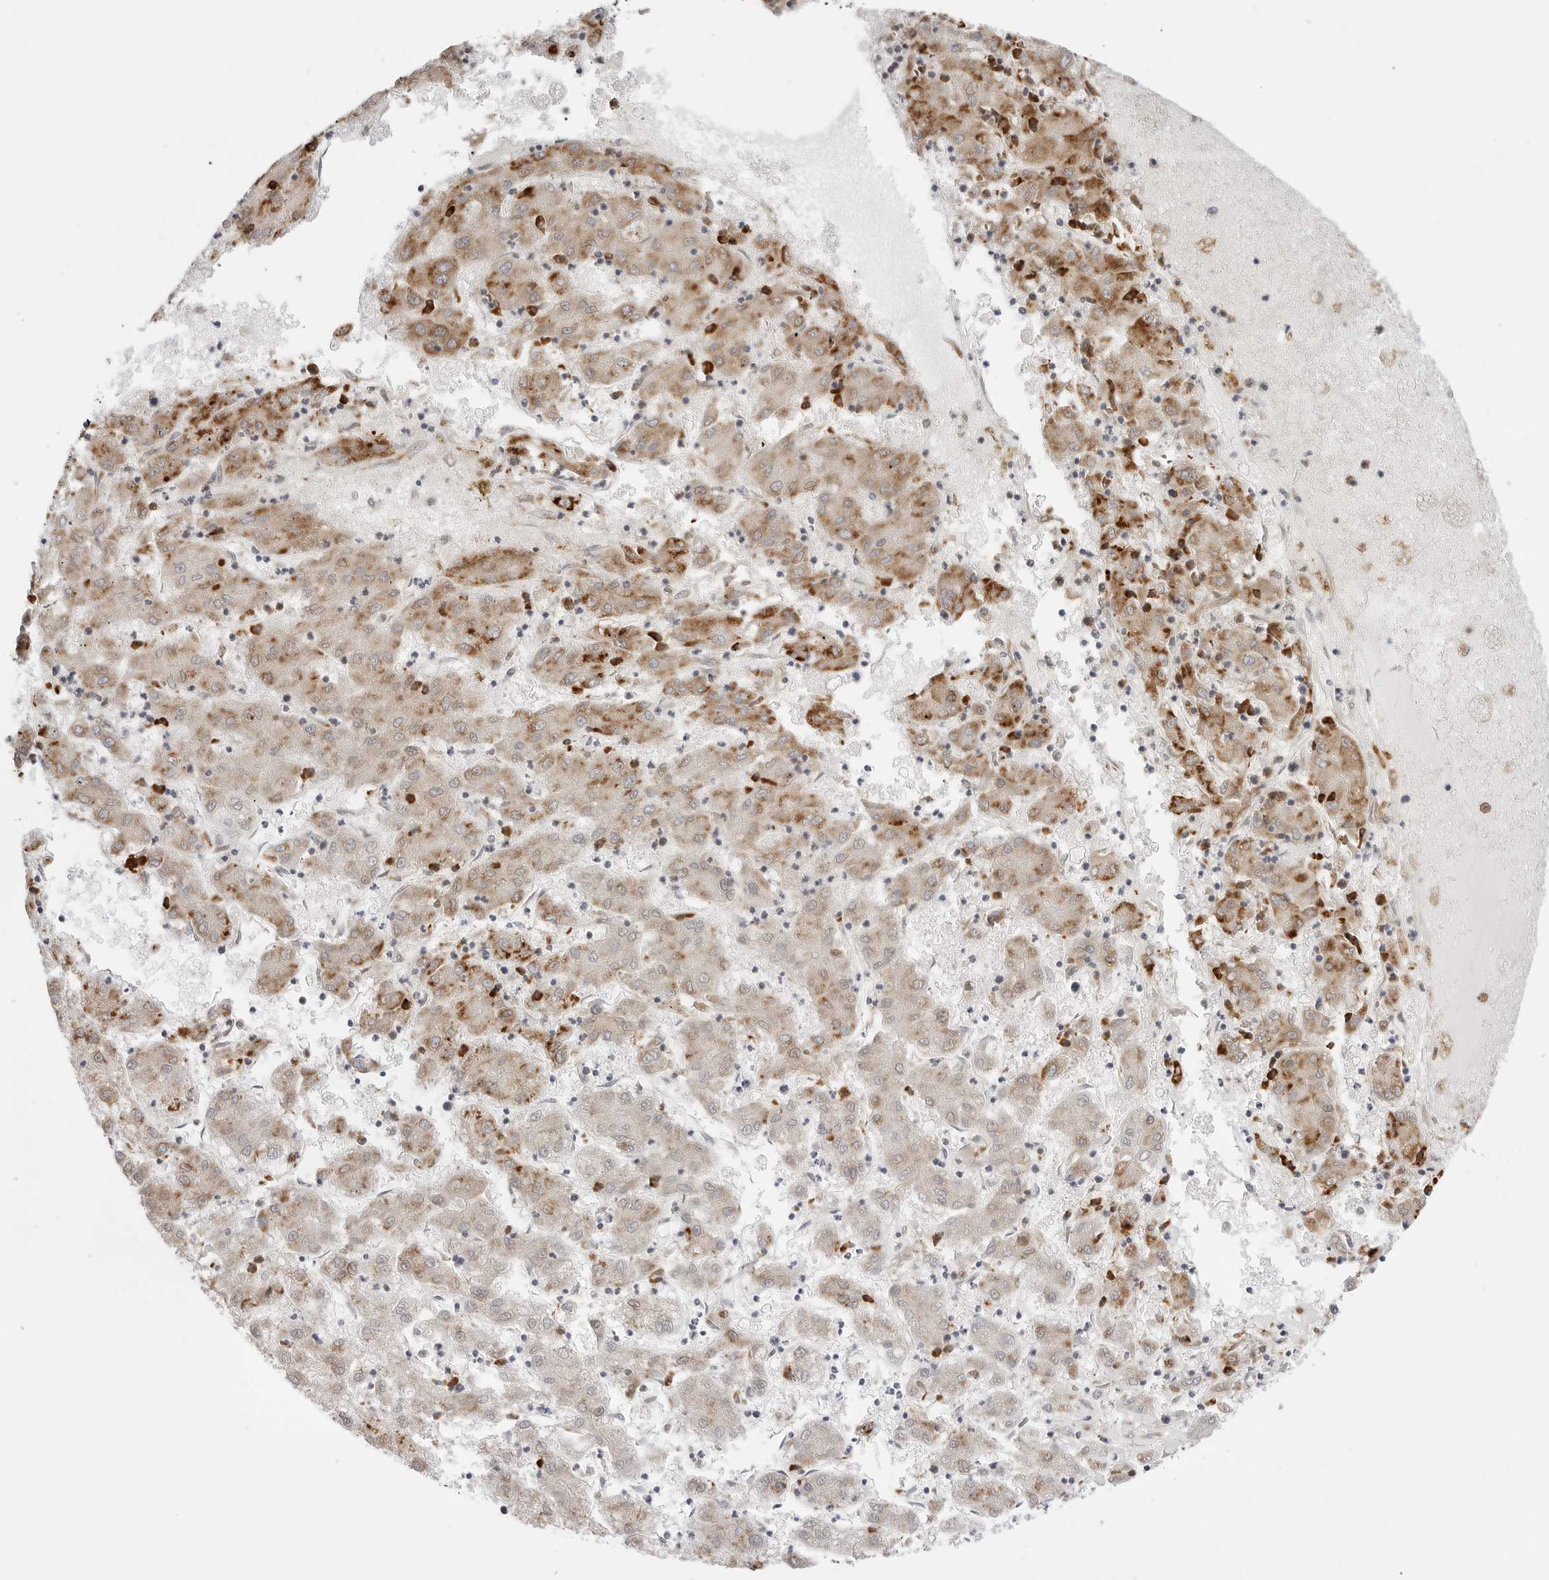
{"staining": {"intensity": "moderate", "quantity": "25%-75%", "location": "cytoplasmic/membranous"}, "tissue": "liver cancer", "cell_type": "Tumor cells", "image_type": "cancer", "snomed": [{"axis": "morphology", "description": "Carcinoma, Hepatocellular, NOS"}, {"axis": "topography", "description": "Liver"}], "caption": "Moderate cytoplasmic/membranous positivity is seen in about 25%-75% of tumor cells in liver cancer. (brown staining indicates protein expression, while blue staining denotes nuclei).", "gene": "RPN1", "patient": {"sex": "male", "age": 72}}